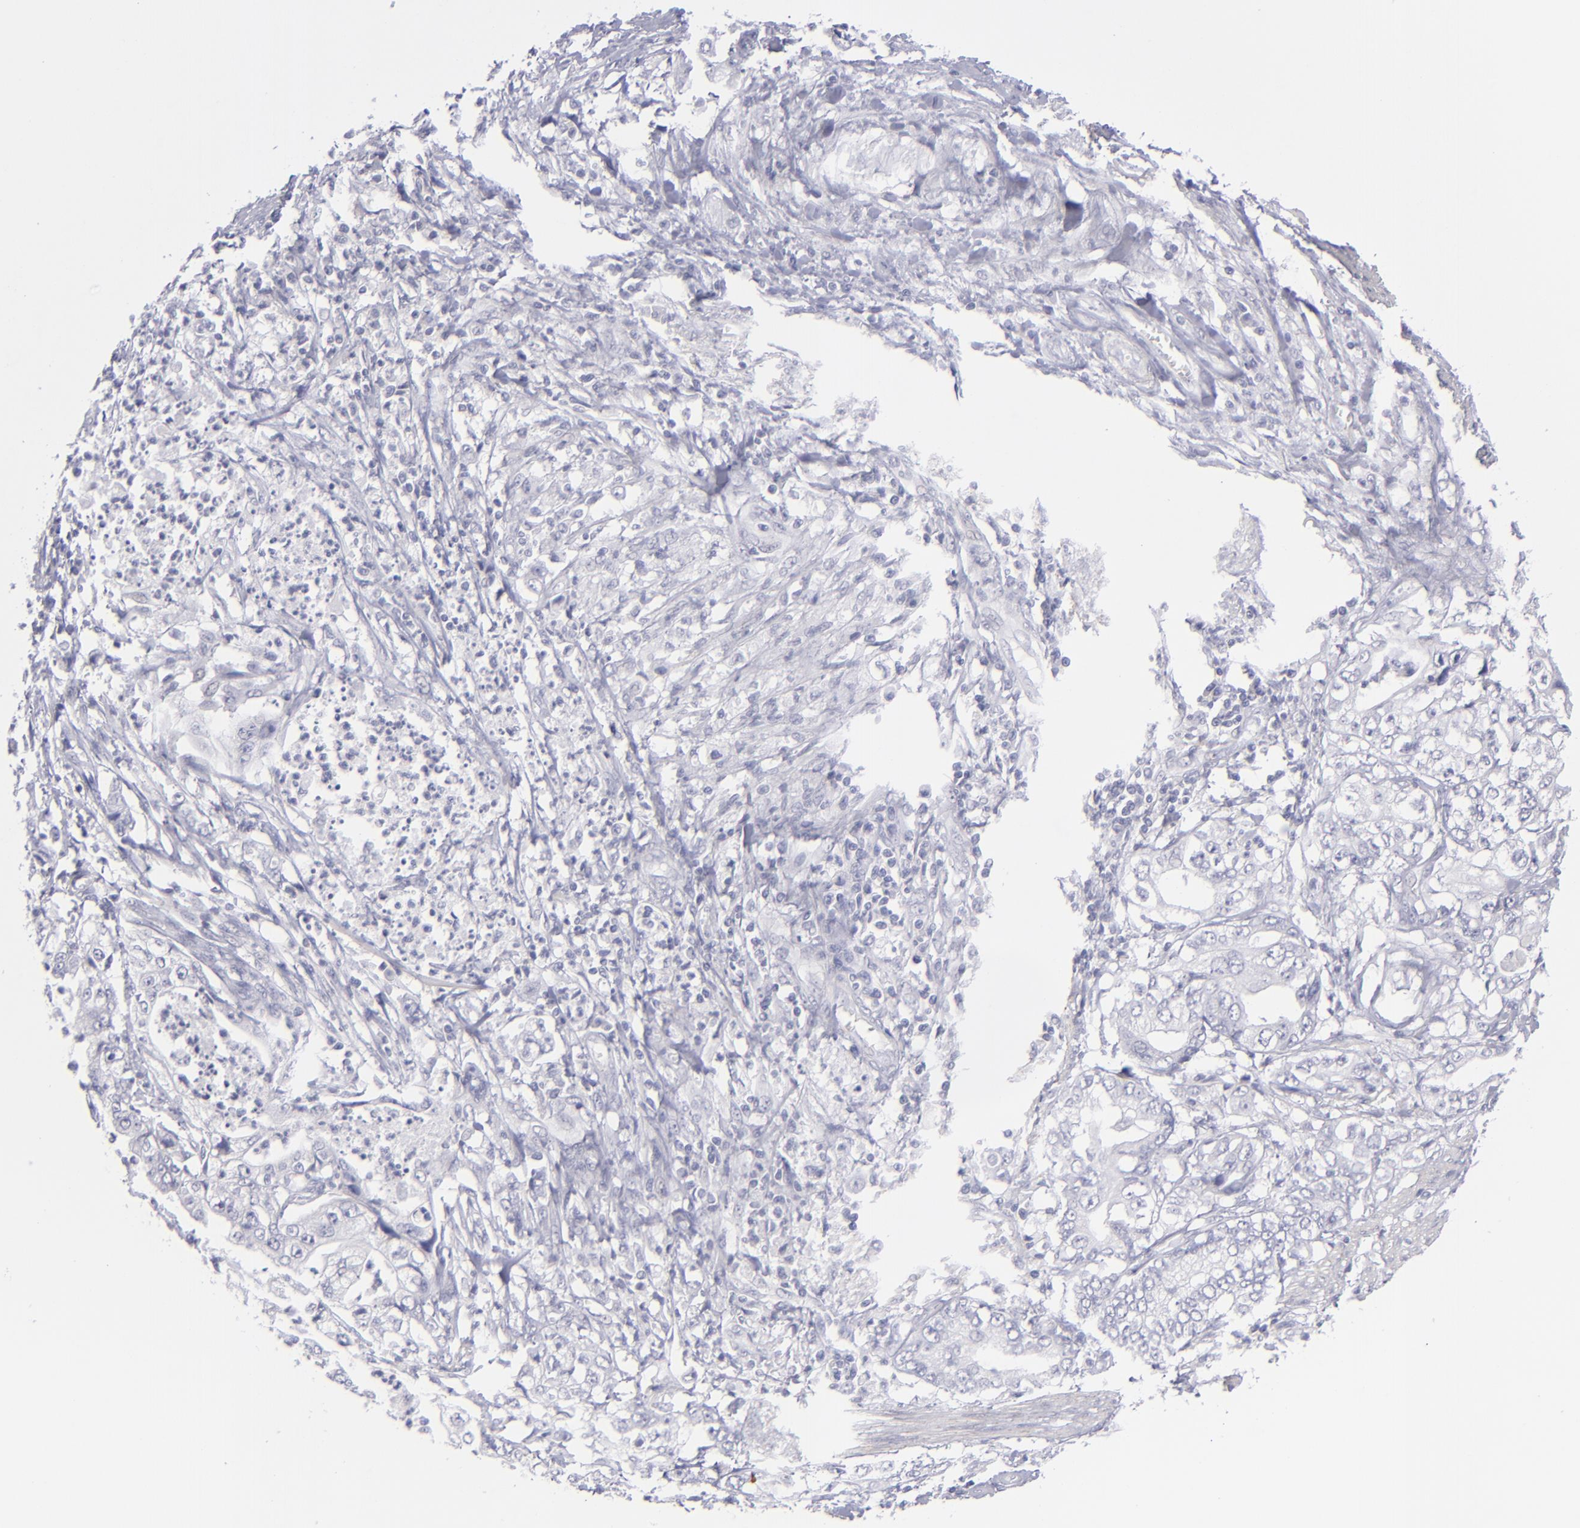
{"staining": {"intensity": "negative", "quantity": "none", "location": "none"}, "tissue": "stomach cancer", "cell_type": "Tumor cells", "image_type": "cancer", "snomed": [{"axis": "morphology", "description": "Adenocarcinoma, NOS"}, {"axis": "topography", "description": "Pancreas"}, {"axis": "topography", "description": "Stomach, upper"}], "caption": "Immunohistochemistry (IHC) of human stomach cancer reveals no staining in tumor cells.", "gene": "MYH11", "patient": {"sex": "male", "age": 77}}